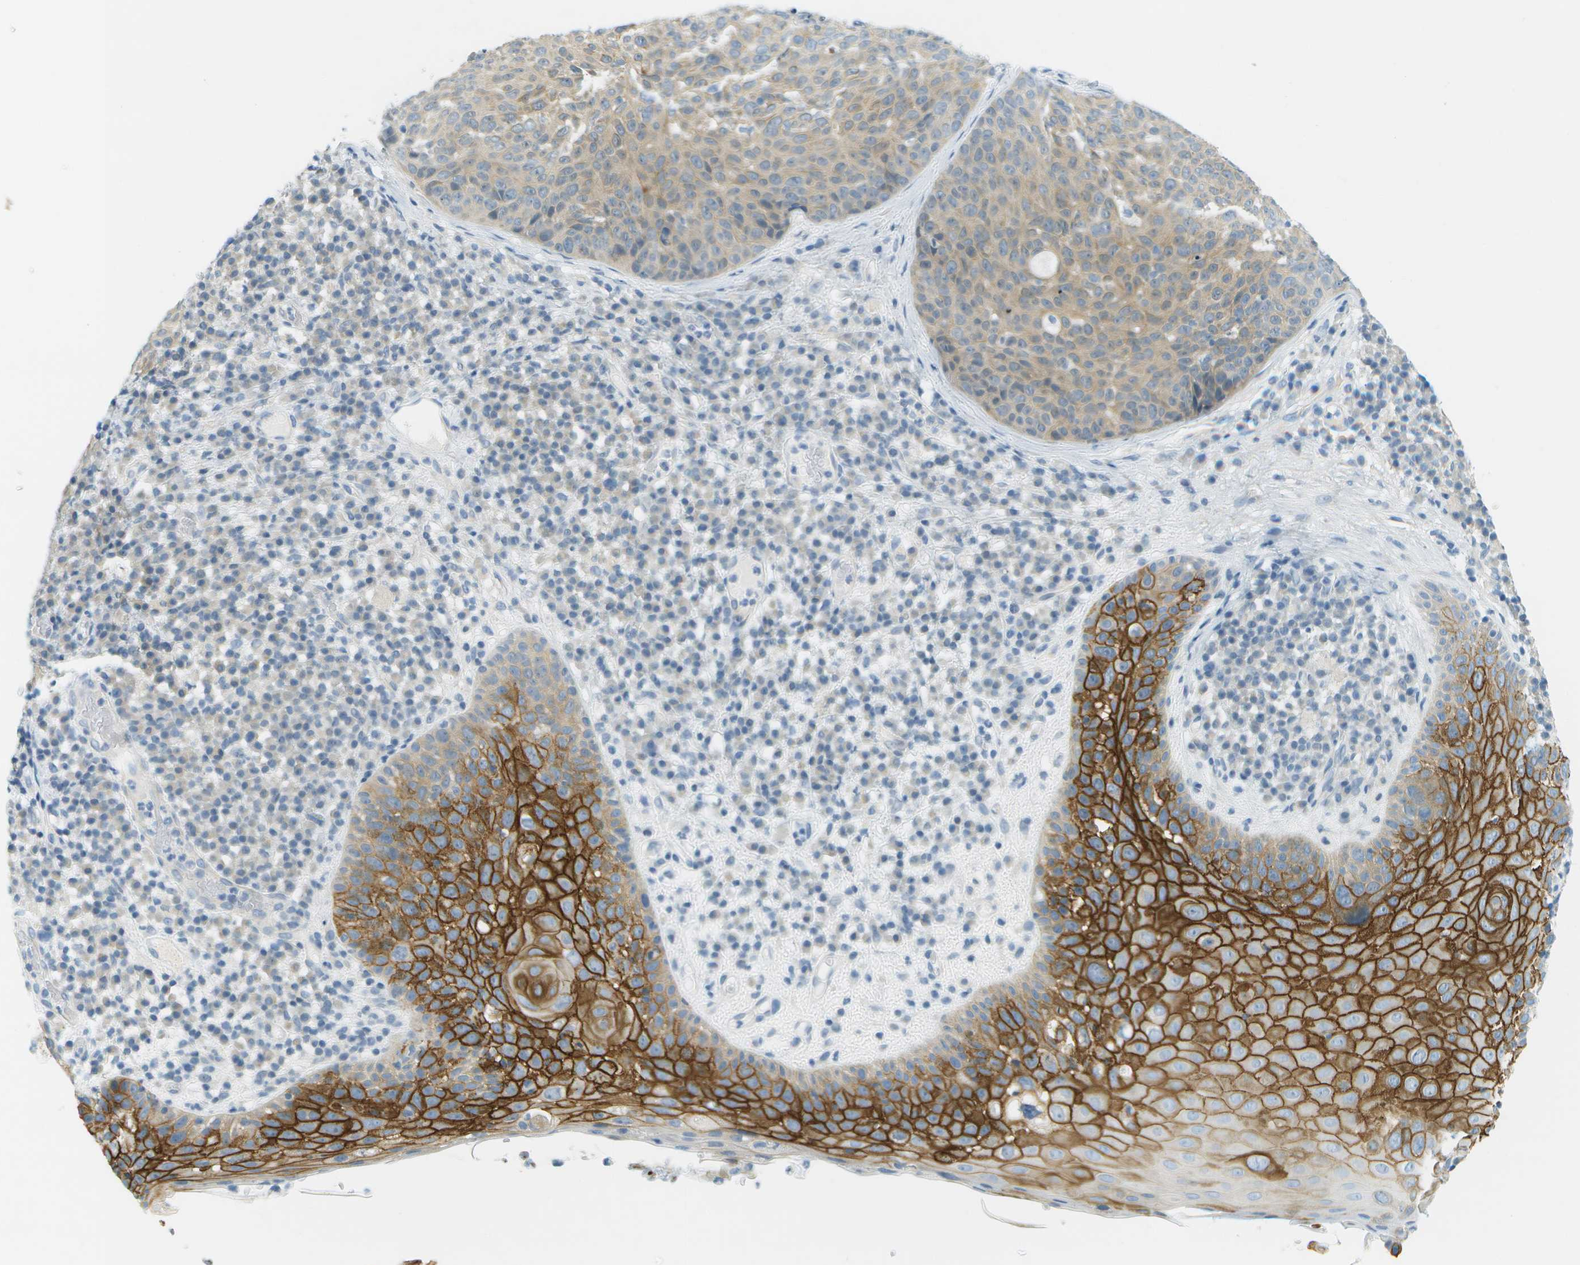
{"staining": {"intensity": "weak", "quantity": "25%-75%", "location": "cytoplasmic/membranous"}, "tissue": "skin cancer", "cell_type": "Tumor cells", "image_type": "cancer", "snomed": [{"axis": "morphology", "description": "Squamous cell carcinoma in situ, NOS"}, {"axis": "morphology", "description": "Squamous cell carcinoma, NOS"}, {"axis": "topography", "description": "Skin"}], "caption": "An immunohistochemistry histopathology image of neoplastic tissue is shown. Protein staining in brown highlights weak cytoplasmic/membranous positivity in skin cancer (squamous cell carcinoma) within tumor cells. The staining was performed using DAB (3,3'-diaminobenzidine), with brown indicating positive protein expression. Nuclei are stained blue with hematoxylin.", "gene": "SMYD5", "patient": {"sex": "male", "age": 93}}